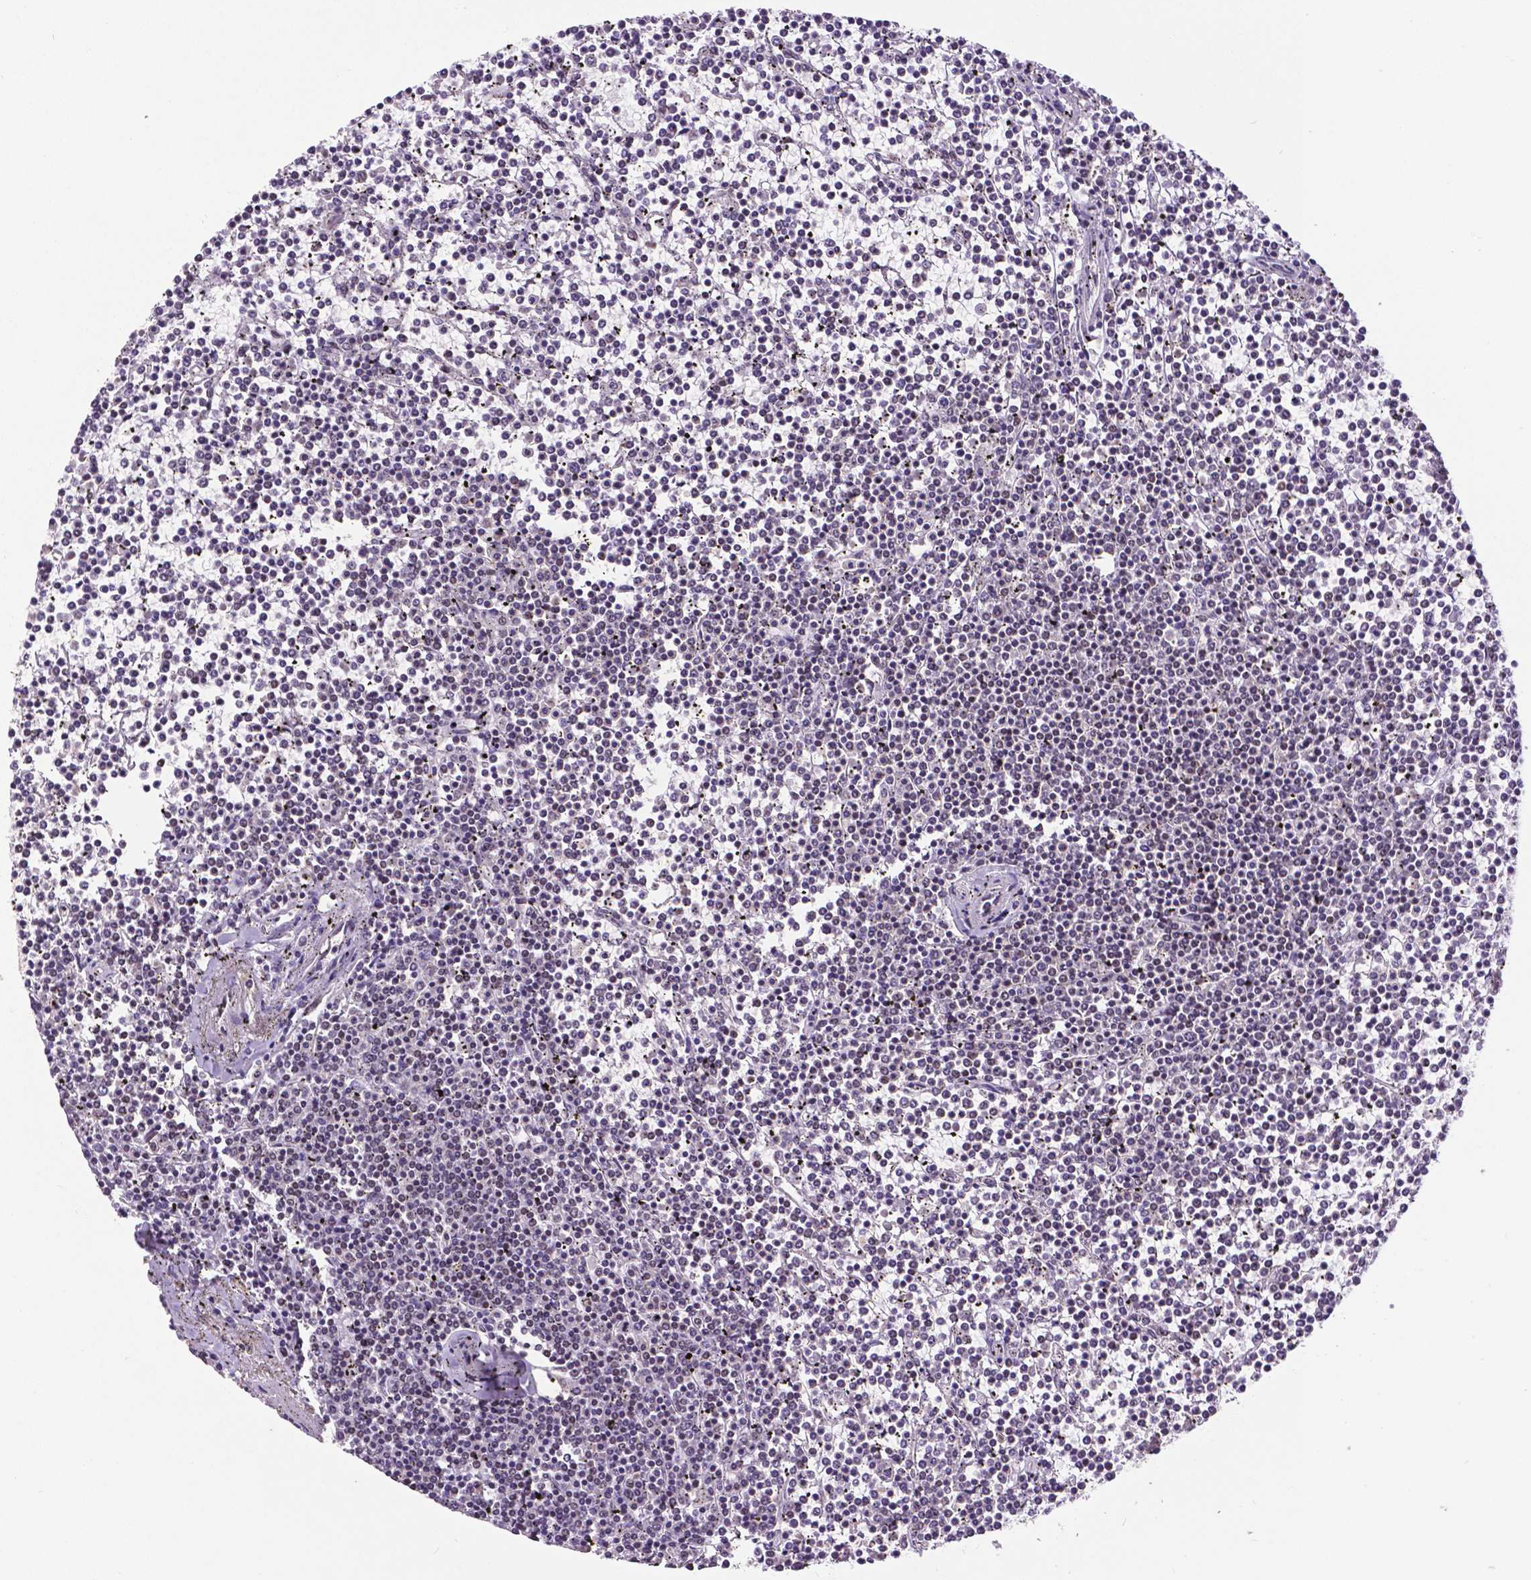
{"staining": {"intensity": "negative", "quantity": "none", "location": "none"}, "tissue": "lymphoma", "cell_type": "Tumor cells", "image_type": "cancer", "snomed": [{"axis": "morphology", "description": "Malignant lymphoma, non-Hodgkin's type, Low grade"}, {"axis": "topography", "description": "Spleen"}], "caption": "DAB (3,3'-diaminobenzidine) immunohistochemical staining of human lymphoma demonstrates no significant expression in tumor cells.", "gene": "ATRX", "patient": {"sex": "female", "age": 19}}